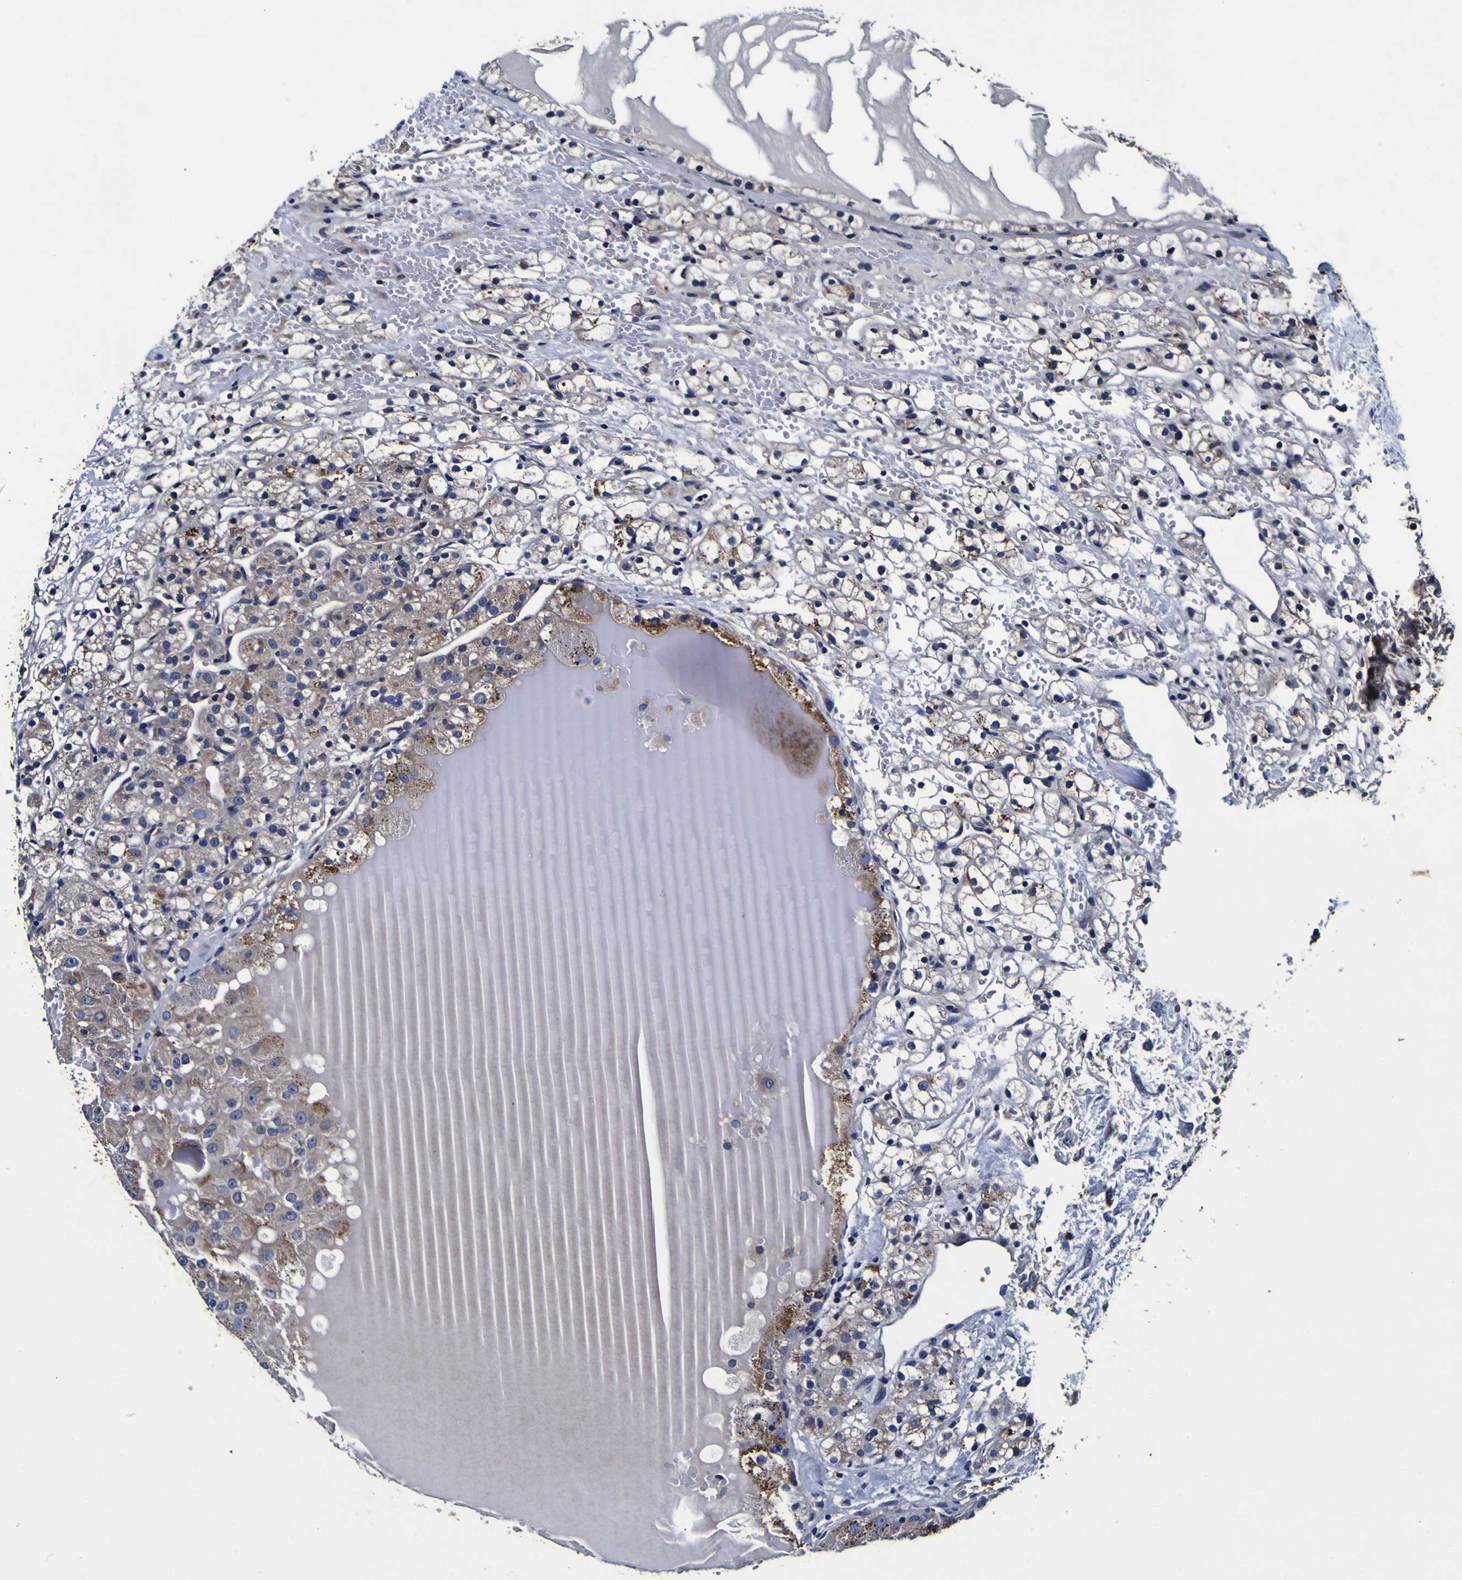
{"staining": {"intensity": "weak", "quantity": "<25%", "location": "cytoplasmic/membranous"}, "tissue": "renal cancer", "cell_type": "Tumor cells", "image_type": "cancer", "snomed": [{"axis": "morphology", "description": "Adenocarcinoma, NOS"}, {"axis": "topography", "description": "Kidney"}], "caption": "An image of renal adenocarcinoma stained for a protein exhibits no brown staining in tumor cells.", "gene": "PANK4", "patient": {"sex": "male", "age": 61}}